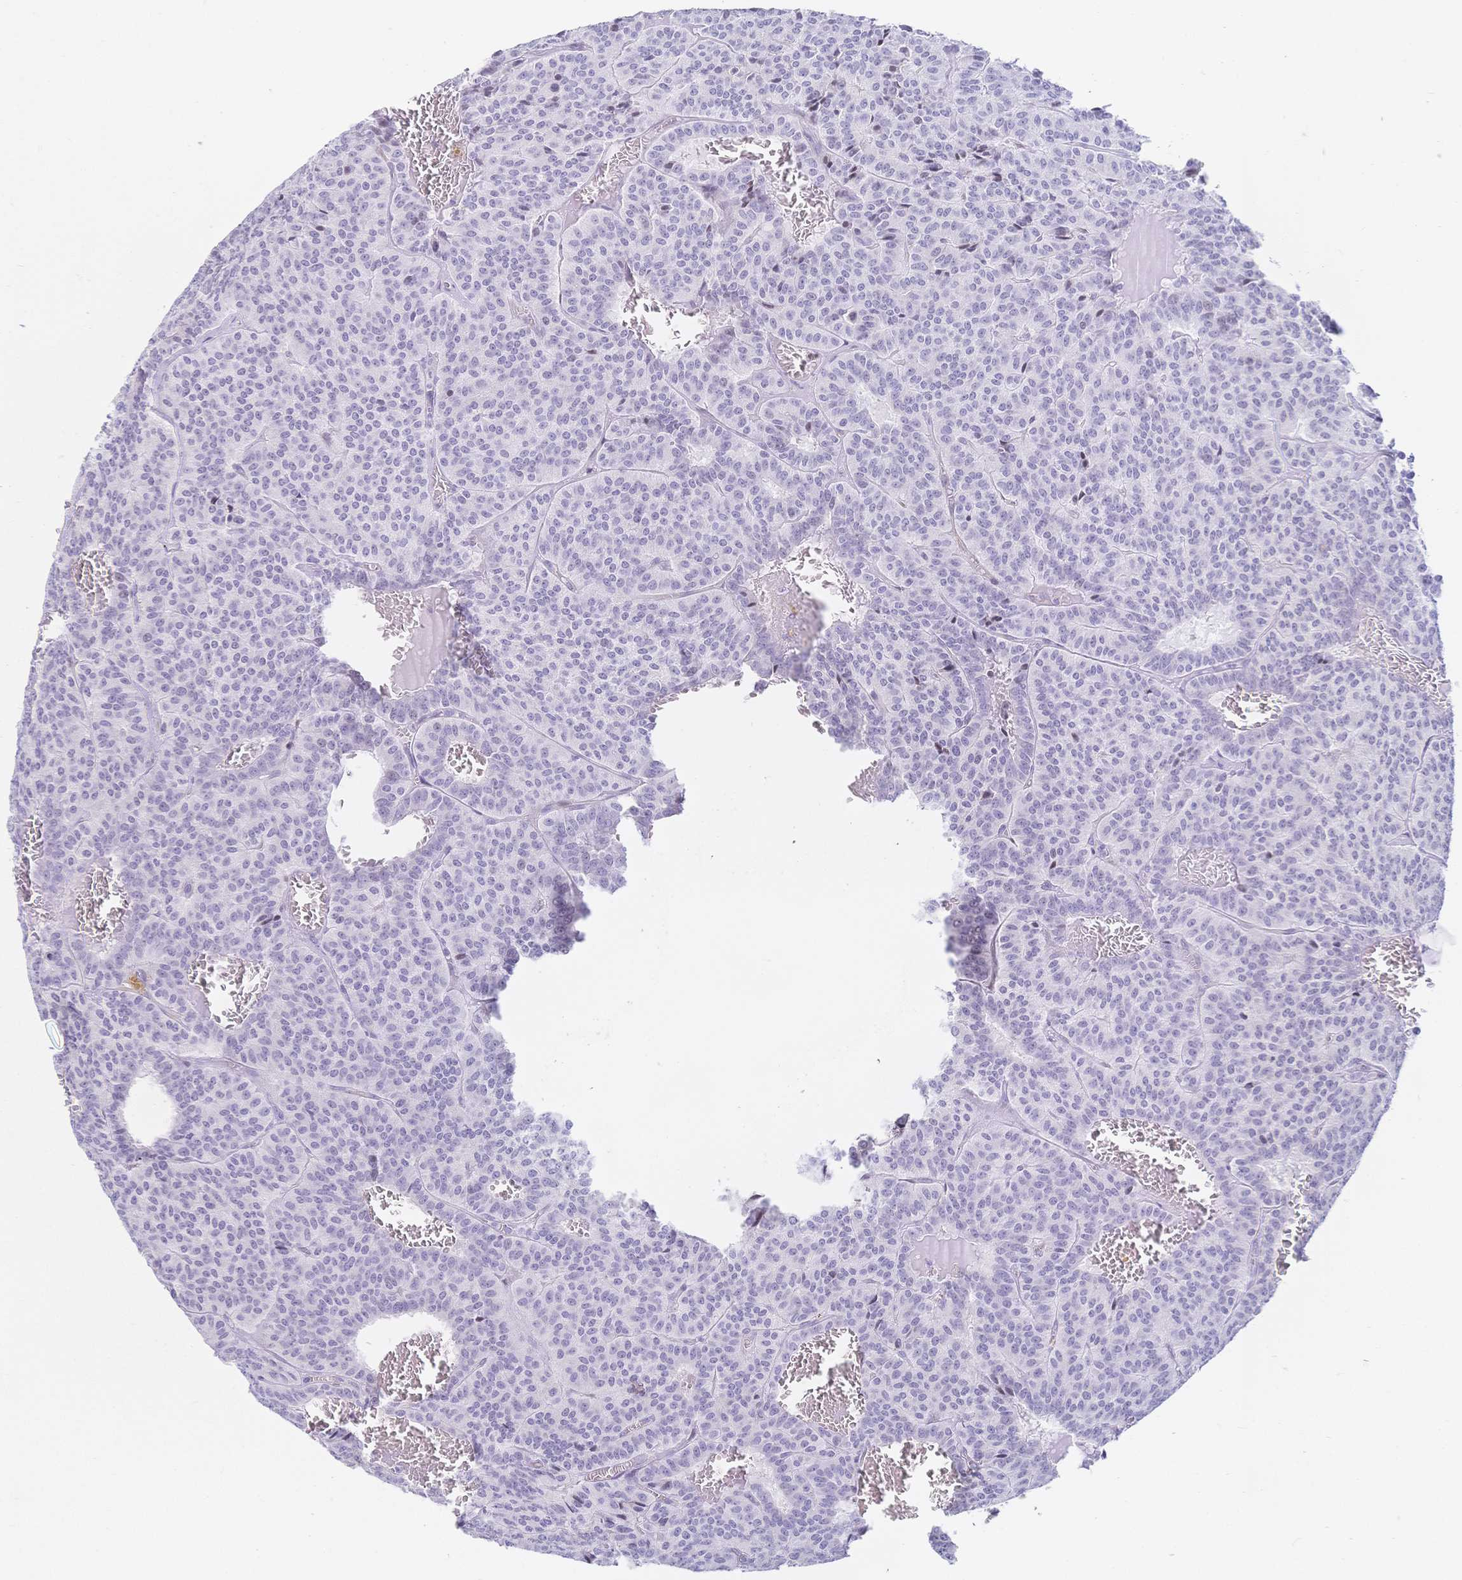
{"staining": {"intensity": "negative", "quantity": "none", "location": "none"}, "tissue": "carcinoid", "cell_type": "Tumor cells", "image_type": "cancer", "snomed": [{"axis": "morphology", "description": "Carcinoid, malignant, NOS"}, {"axis": "topography", "description": "Lung"}], "caption": "This is an immunohistochemistry image of human carcinoid. There is no expression in tumor cells.", "gene": "CR2", "patient": {"sex": "male", "age": 70}}